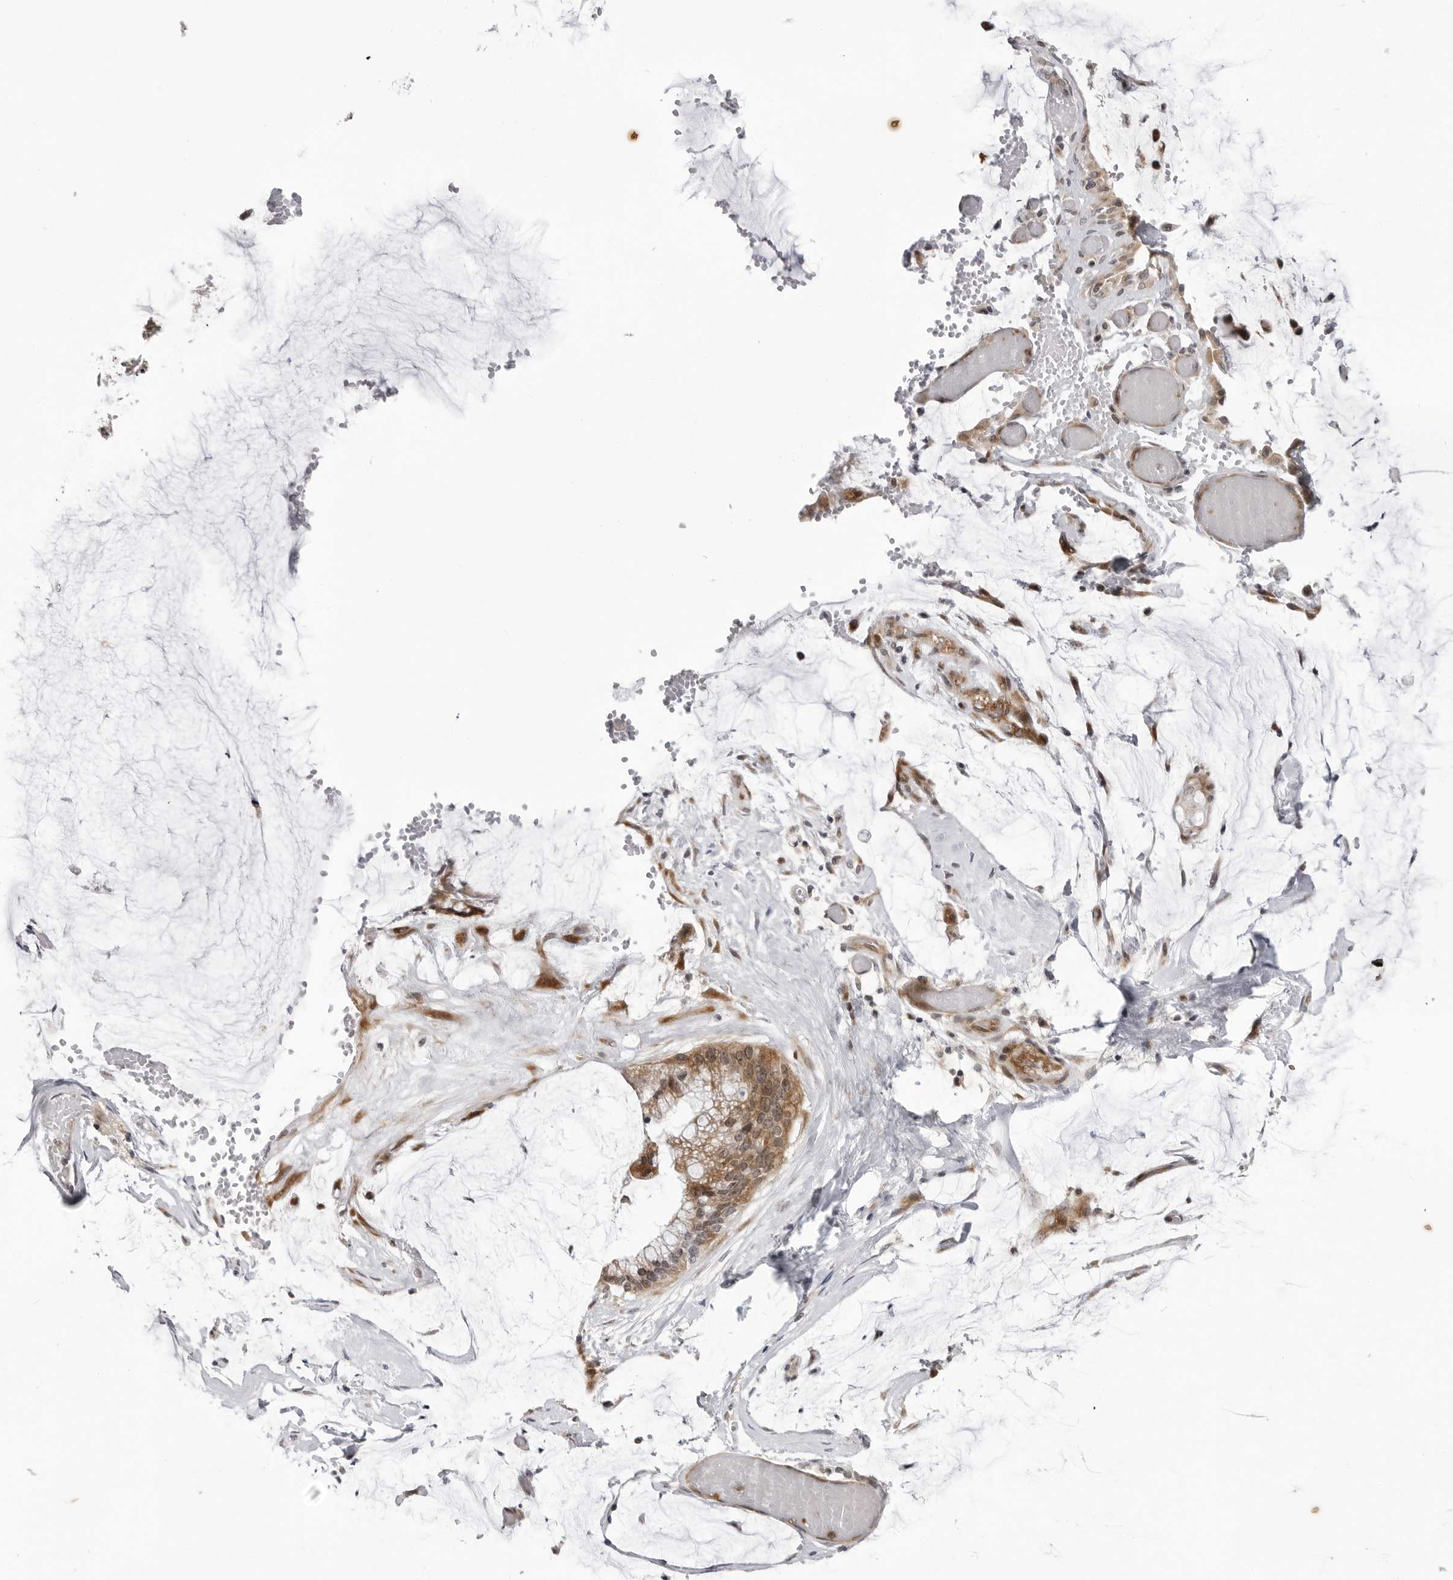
{"staining": {"intensity": "moderate", "quantity": "25%-75%", "location": "cytoplasmic/membranous"}, "tissue": "ovarian cancer", "cell_type": "Tumor cells", "image_type": "cancer", "snomed": [{"axis": "morphology", "description": "Cystadenocarcinoma, mucinous, NOS"}, {"axis": "topography", "description": "Ovary"}], "caption": "Tumor cells display moderate cytoplasmic/membranous staining in about 25%-75% of cells in ovarian cancer (mucinous cystadenocarcinoma).", "gene": "ADAMTS5", "patient": {"sex": "female", "age": 39}}